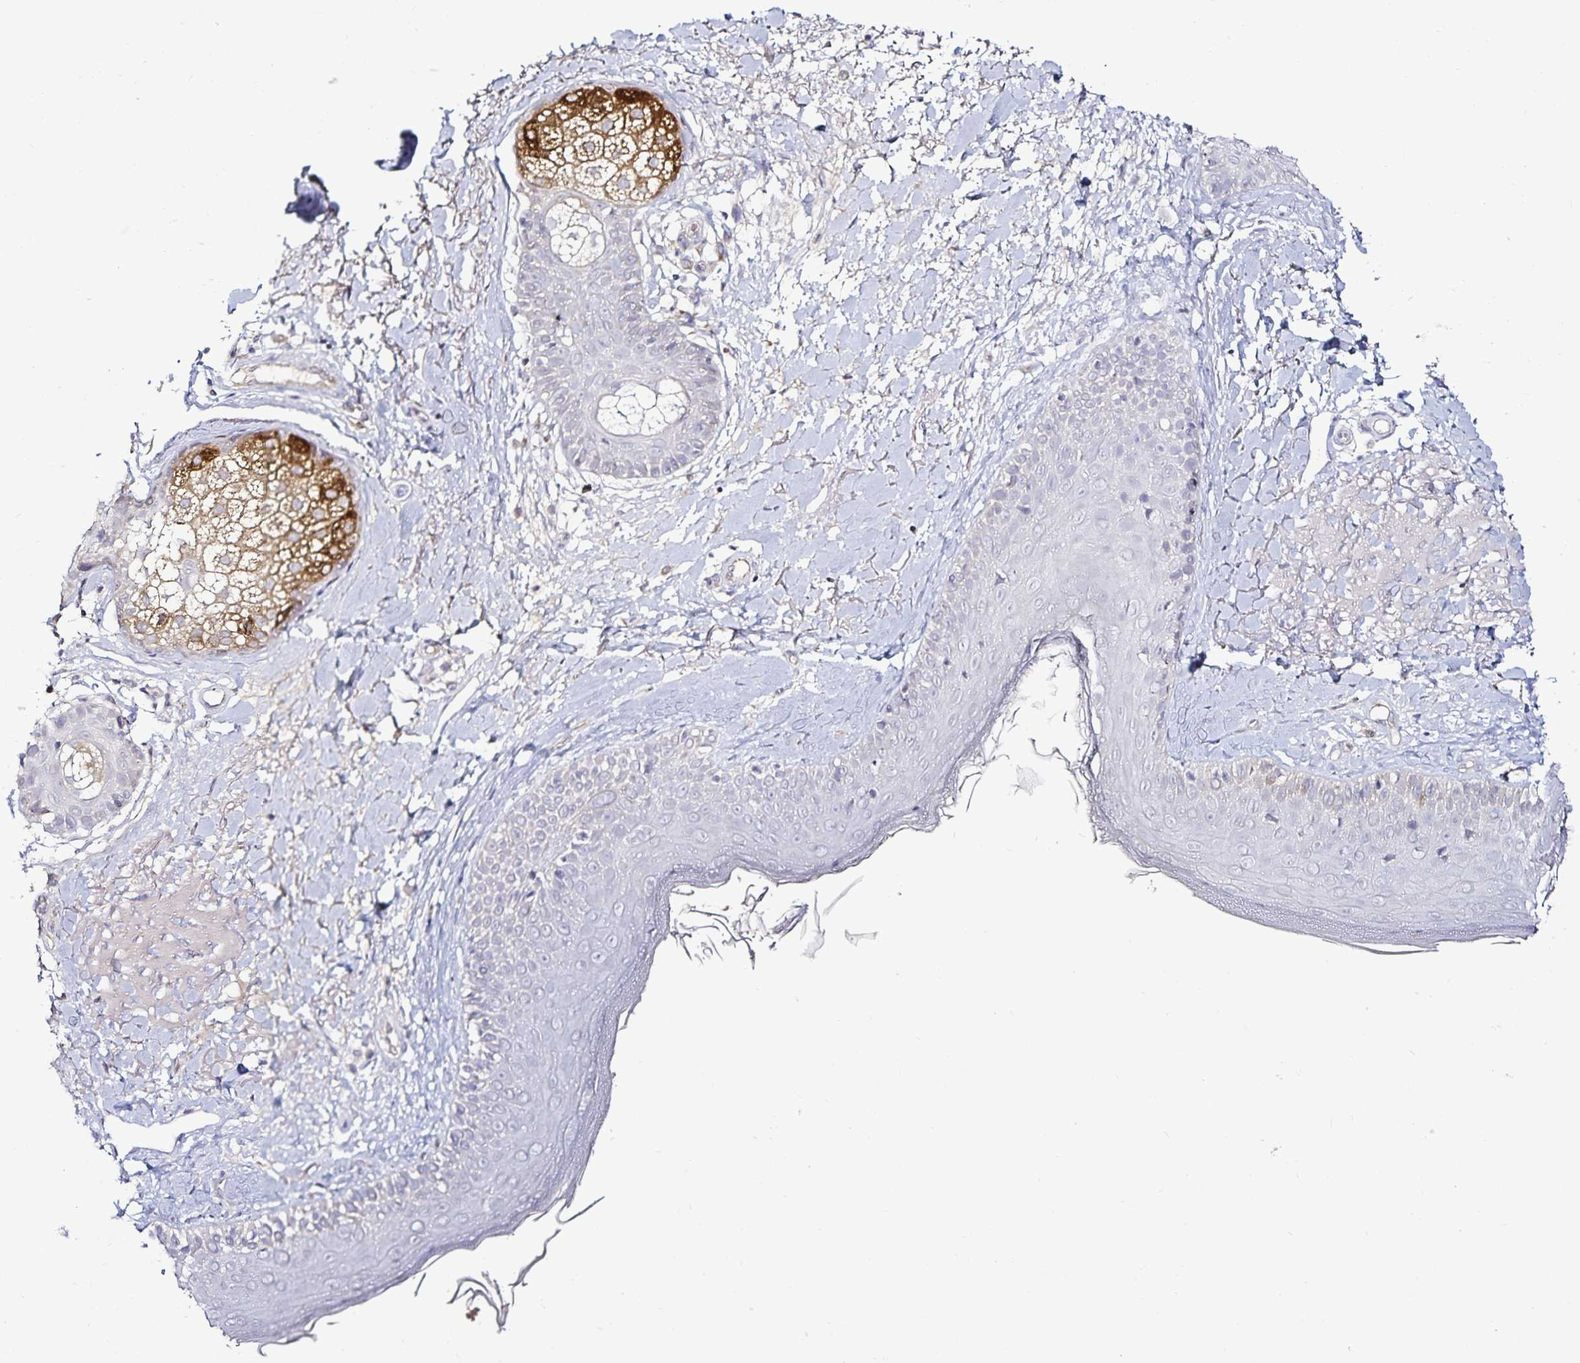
{"staining": {"intensity": "negative", "quantity": "none", "location": "none"}, "tissue": "skin", "cell_type": "Fibroblasts", "image_type": "normal", "snomed": [{"axis": "morphology", "description": "Normal tissue, NOS"}, {"axis": "topography", "description": "Skin"}], "caption": "There is no significant staining in fibroblasts of skin. (Stains: DAB (3,3'-diaminobenzidine) IHC with hematoxylin counter stain, Microscopy: brightfield microscopy at high magnification).", "gene": "ACSL5", "patient": {"sex": "male", "age": 73}}